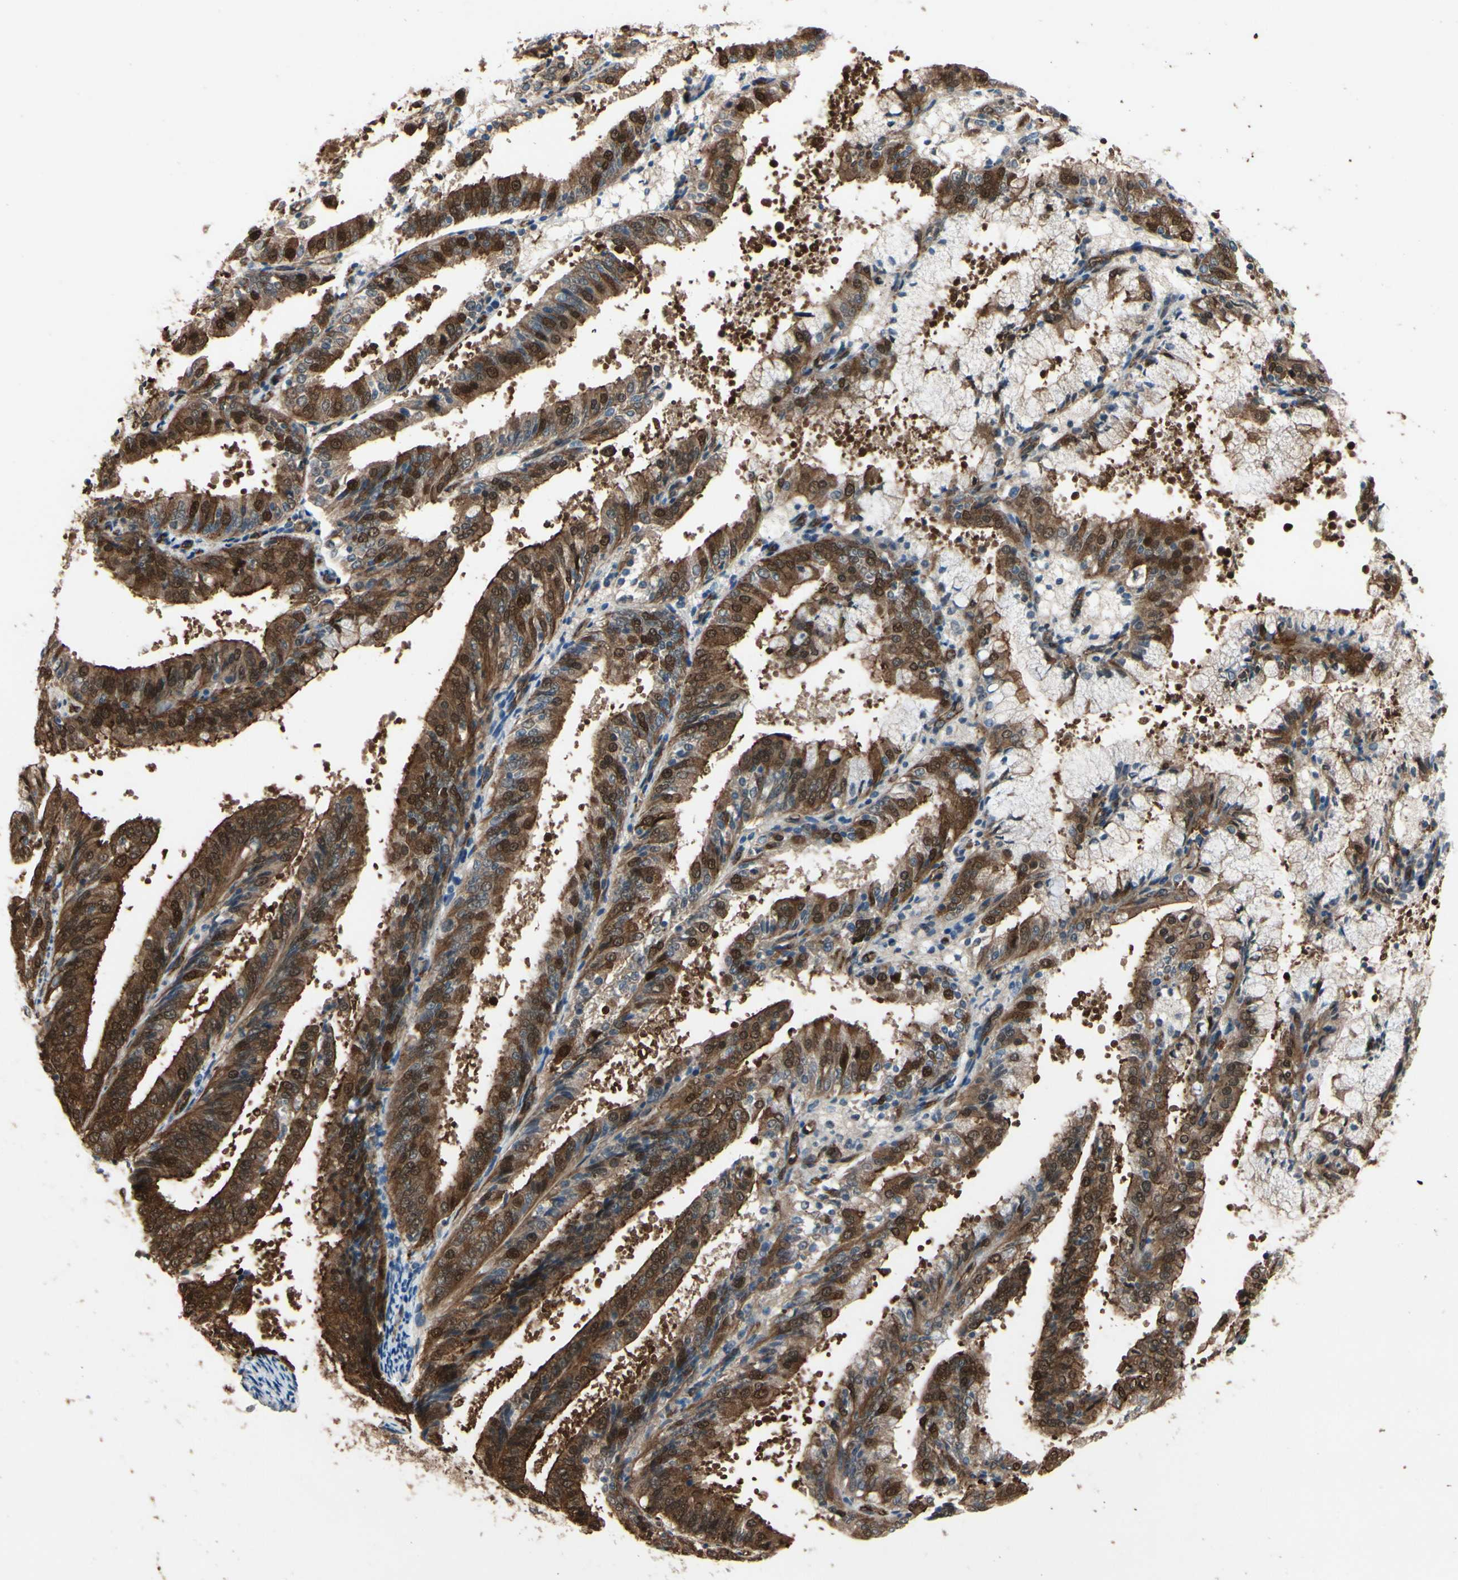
{"staining": {"intensity": "moderate", "quantity": ">75%", "location": "cytoplasmic/membranous,nuclear"}, "tissue": "endometrial cancer", "cell_type": "Tumor cells", "image_type": "cancer", "snomed": [{"axis": "morphology", "description": "Adenocarcinoma, NOS"}, {"axis": "topography", "description": "Endometrium"}], "caption": "IHC histopathology image of neoplastic tissue: human endometrial adenocarcinoma stained using immunohistochemistry reveals medium levels of moderate protein expression localized specifically in the cytoplasmic/membranous and nuclear of tumor cells, appearing as a cytoplasmic/membranous and nuclear brown color.", "gene": "CTTNBP2", "patient": {"sex": "female", "age": 63}}